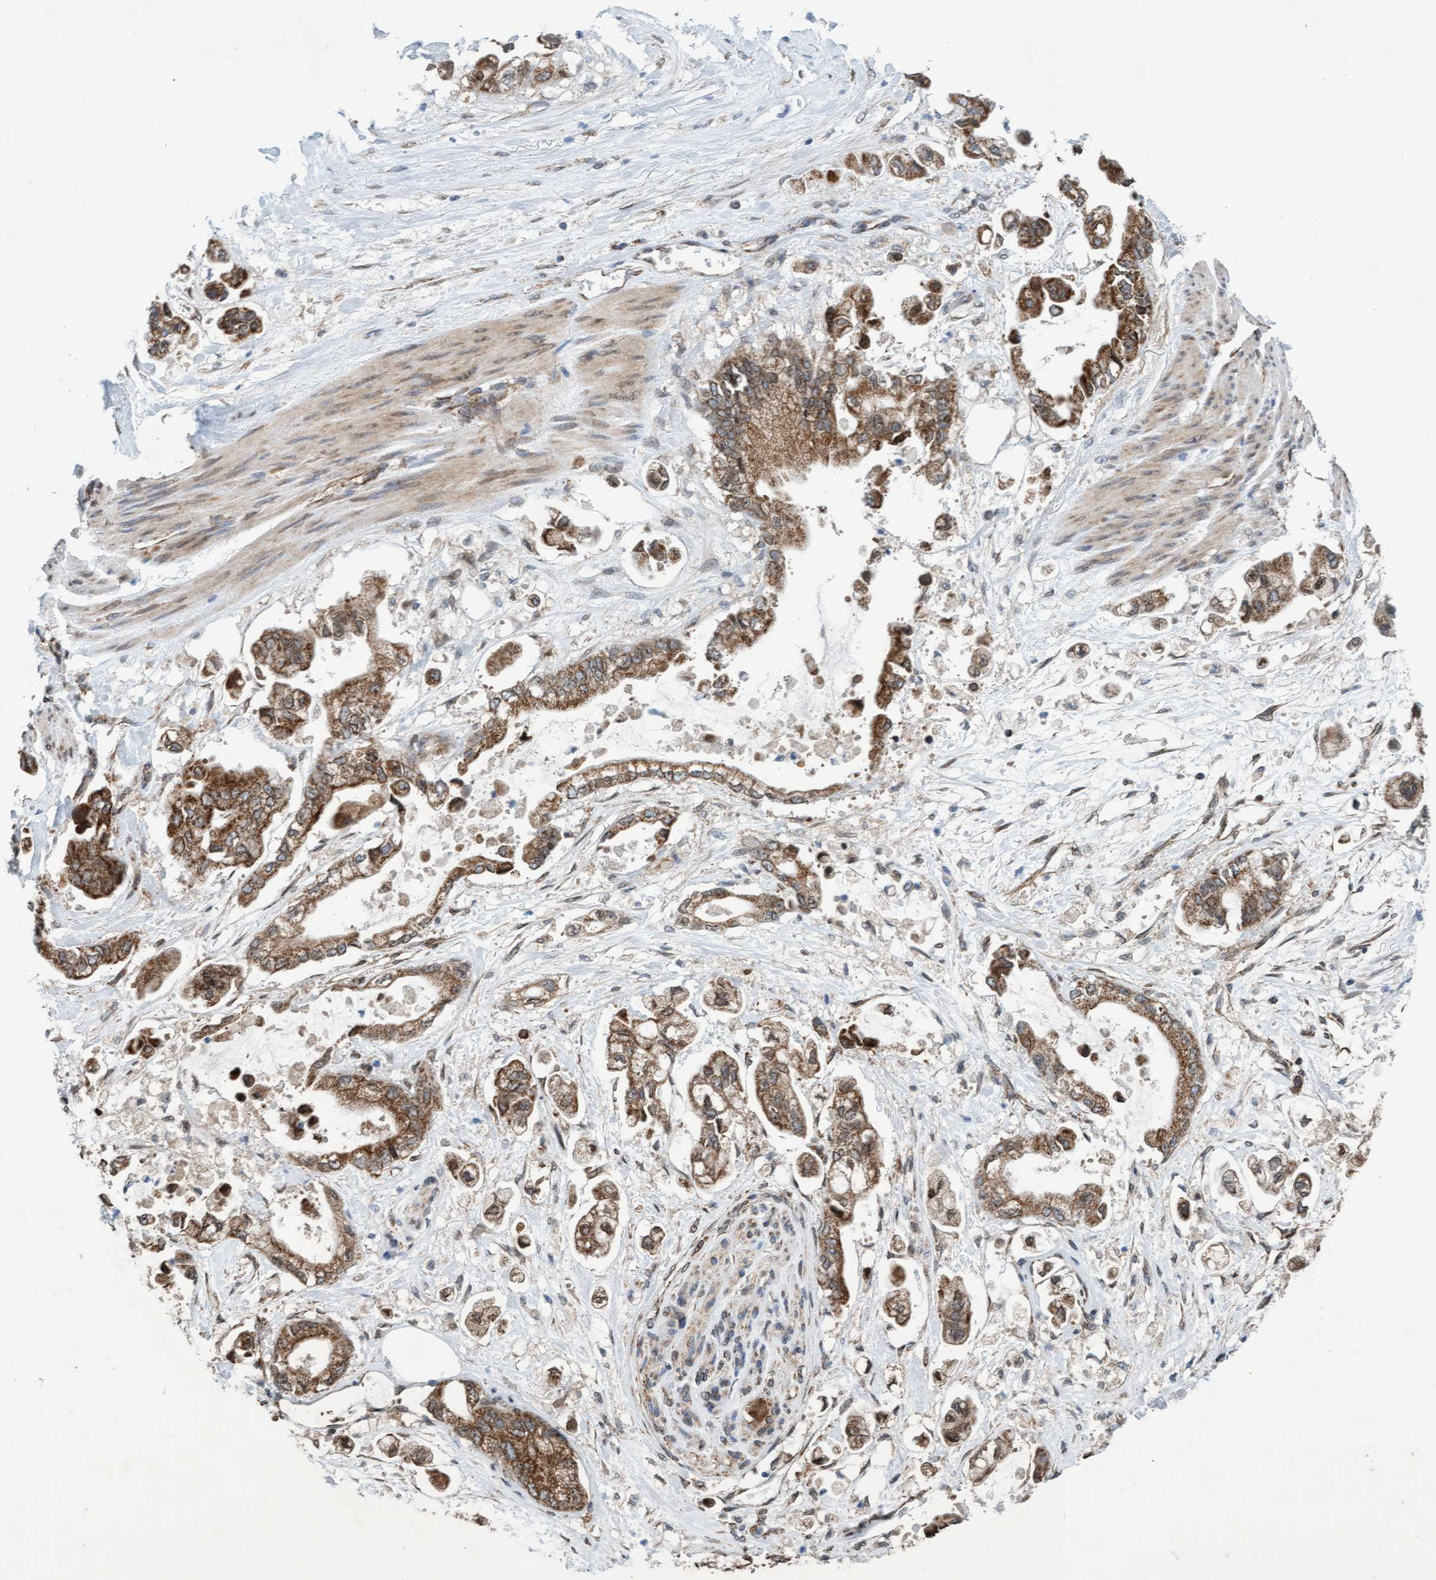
{"staining": {"intensity": "moderate", "quantity": ">75%", "location": "cytoplasmic/membranous"}, "tissue": "stomach cancer", "cell_type": "Tumor cells", "image_type": "cancer", "snomed": [{"axis": "morphology", "description": "Normal tissue, NOS"}, {"axis": "morphology", "description": "Adenocarcinoma, NOS"}, {"axis": "topography", "description": "Stomach"}], "caption": "A high-resolution image shows IHC staining of stomach cancer (adenocarcinoma), which reveals moderate cytoplasmic/membranous positivity in about >75% of tumor cells.", "gene": "MRPS23", "patient": {"sex": "male", "age": 62}}